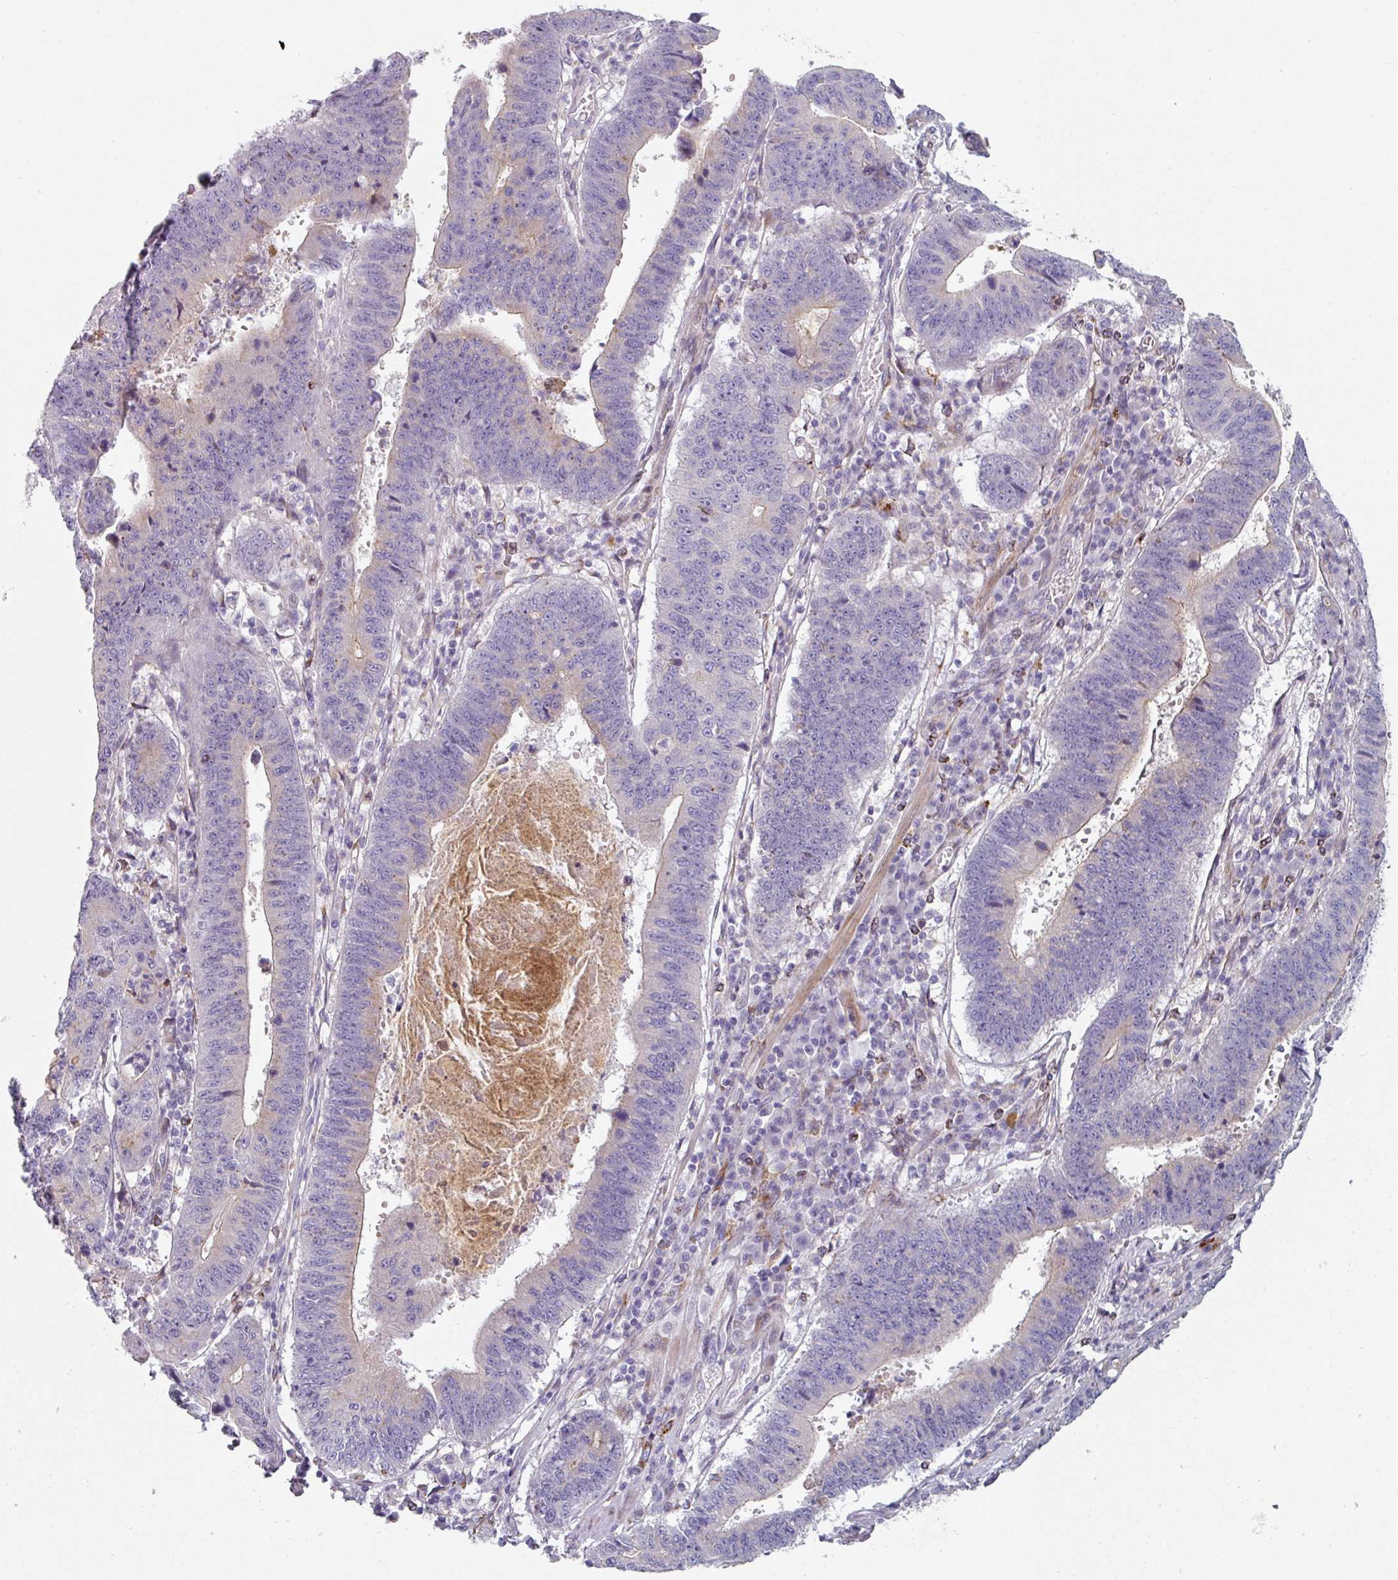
{"staining": {"intensity": "weak", "quantity": "<25%", "location": "cytoplasmic/membranous"}, "tissue": "stomach cancer", "cell_type": "Tumor cells", "image_type": "cancer", "snomed": [{"axis": "morphology", "description": "Adenocarcinoma, NOS"}, {"axis": "topography", "description": "Stomach"}], "caption": "There is no significant positivity in tumor cells of stomach adenocarcinoma. (DAB immunohistochemistry visualized using brightfield microscopy, high magnification).", "gene": "WSB2", "patient": {"sex": "male", "age": 59}}